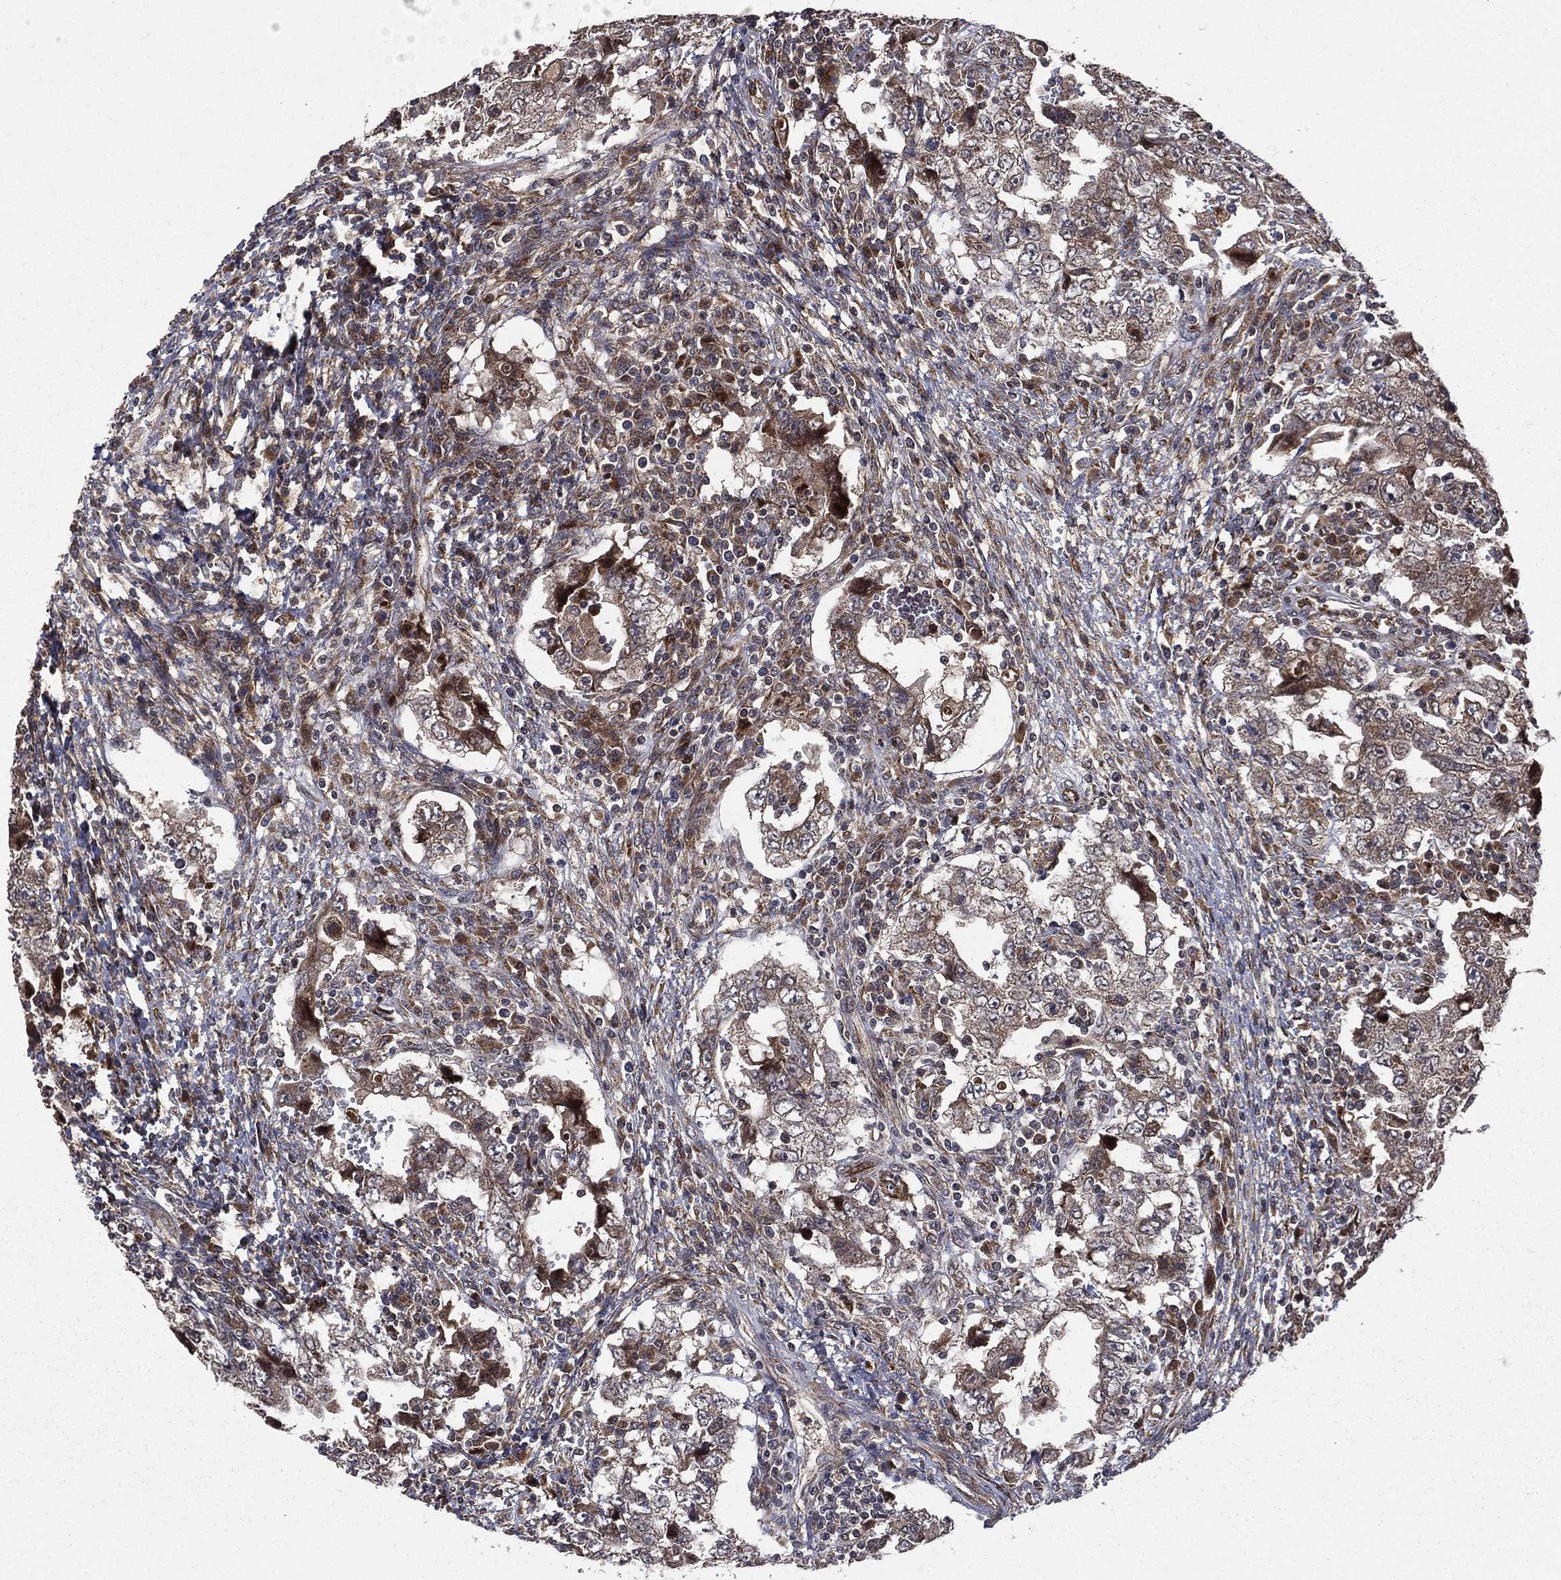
{"staining": {"intensity": "moderate", "quantity": "25%-75%", "location": "cytoplasmic/membranous"}, "tissue": "testis cancer", "cell_type": "Tumor cells", "image_type": "cancer", "snomed": [{"axis": "morphology", "description": "Carcinoma, Embryonal, NOS"}, {"axis": "topography", "description": "Testis"}], "caption": "A brown stain labels moderate cytoplasmic/membranous expression of a protein in testis cancer (embryonal carcinoma) tumor cells. (DAB = brown stain, brightfield microscopy at high magnification).", "gene": "RAB11FIP4", "patient": {"sex": "male", "age": 26}}